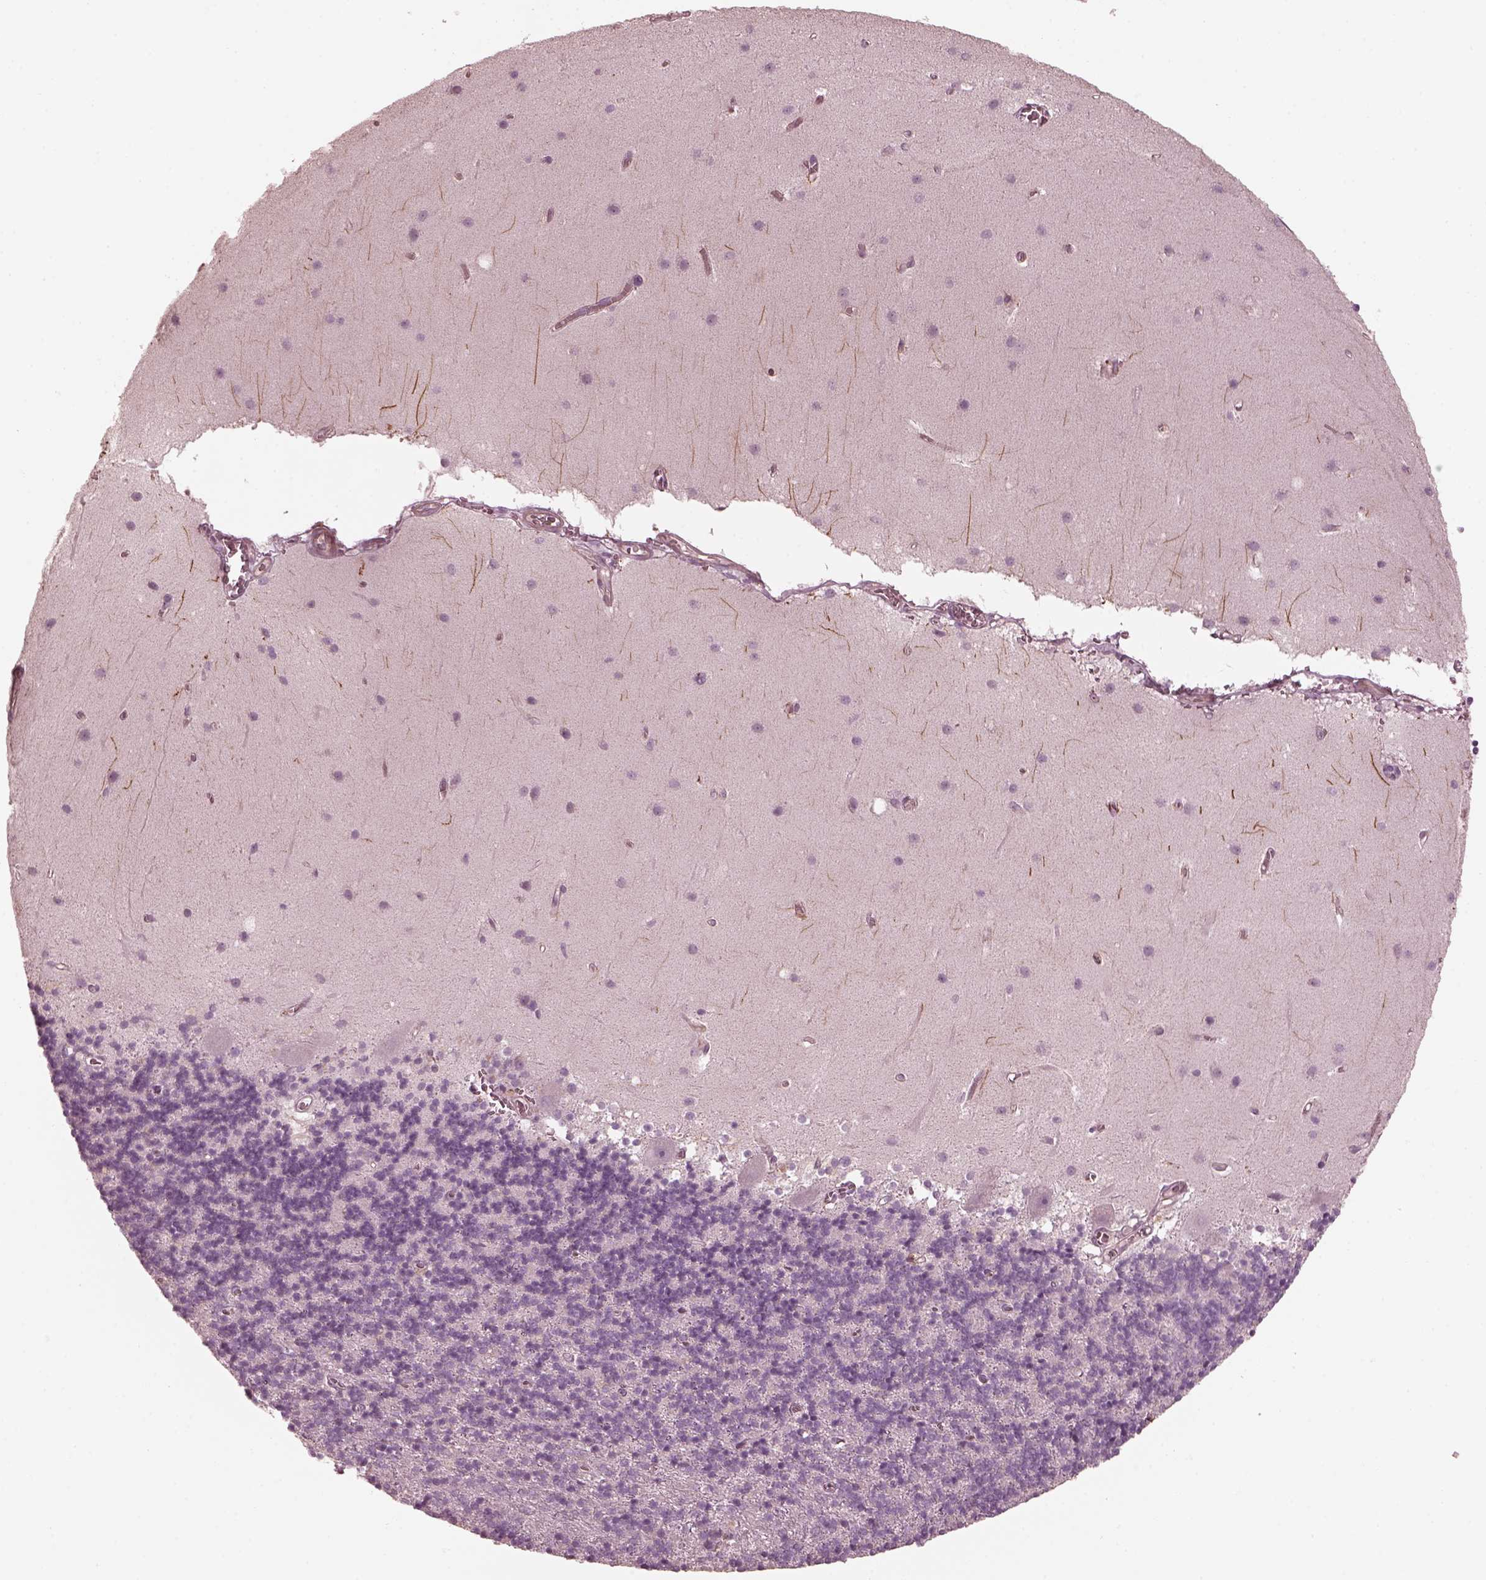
{"staining": {"intensity": "negative", "quantity": "none", "location": "none"}, "tissue": "cerebellum", "cell_type": "Cells in granular layer", "image_type": "normal", "snomed": [{"axis": "morphology", "description": "Normal tissue, NOS"}, {"axis": "topography", "description": "Cerebellum"}], "caption": "DAB (3,3'-diaminobenzidine) immunohistochemical staining of unremarkable human cerebellum demonstrates no significant positivity in cells in granular layer.", "gene": "KIF6", "patient": {"sex": "male", "age": 70}}